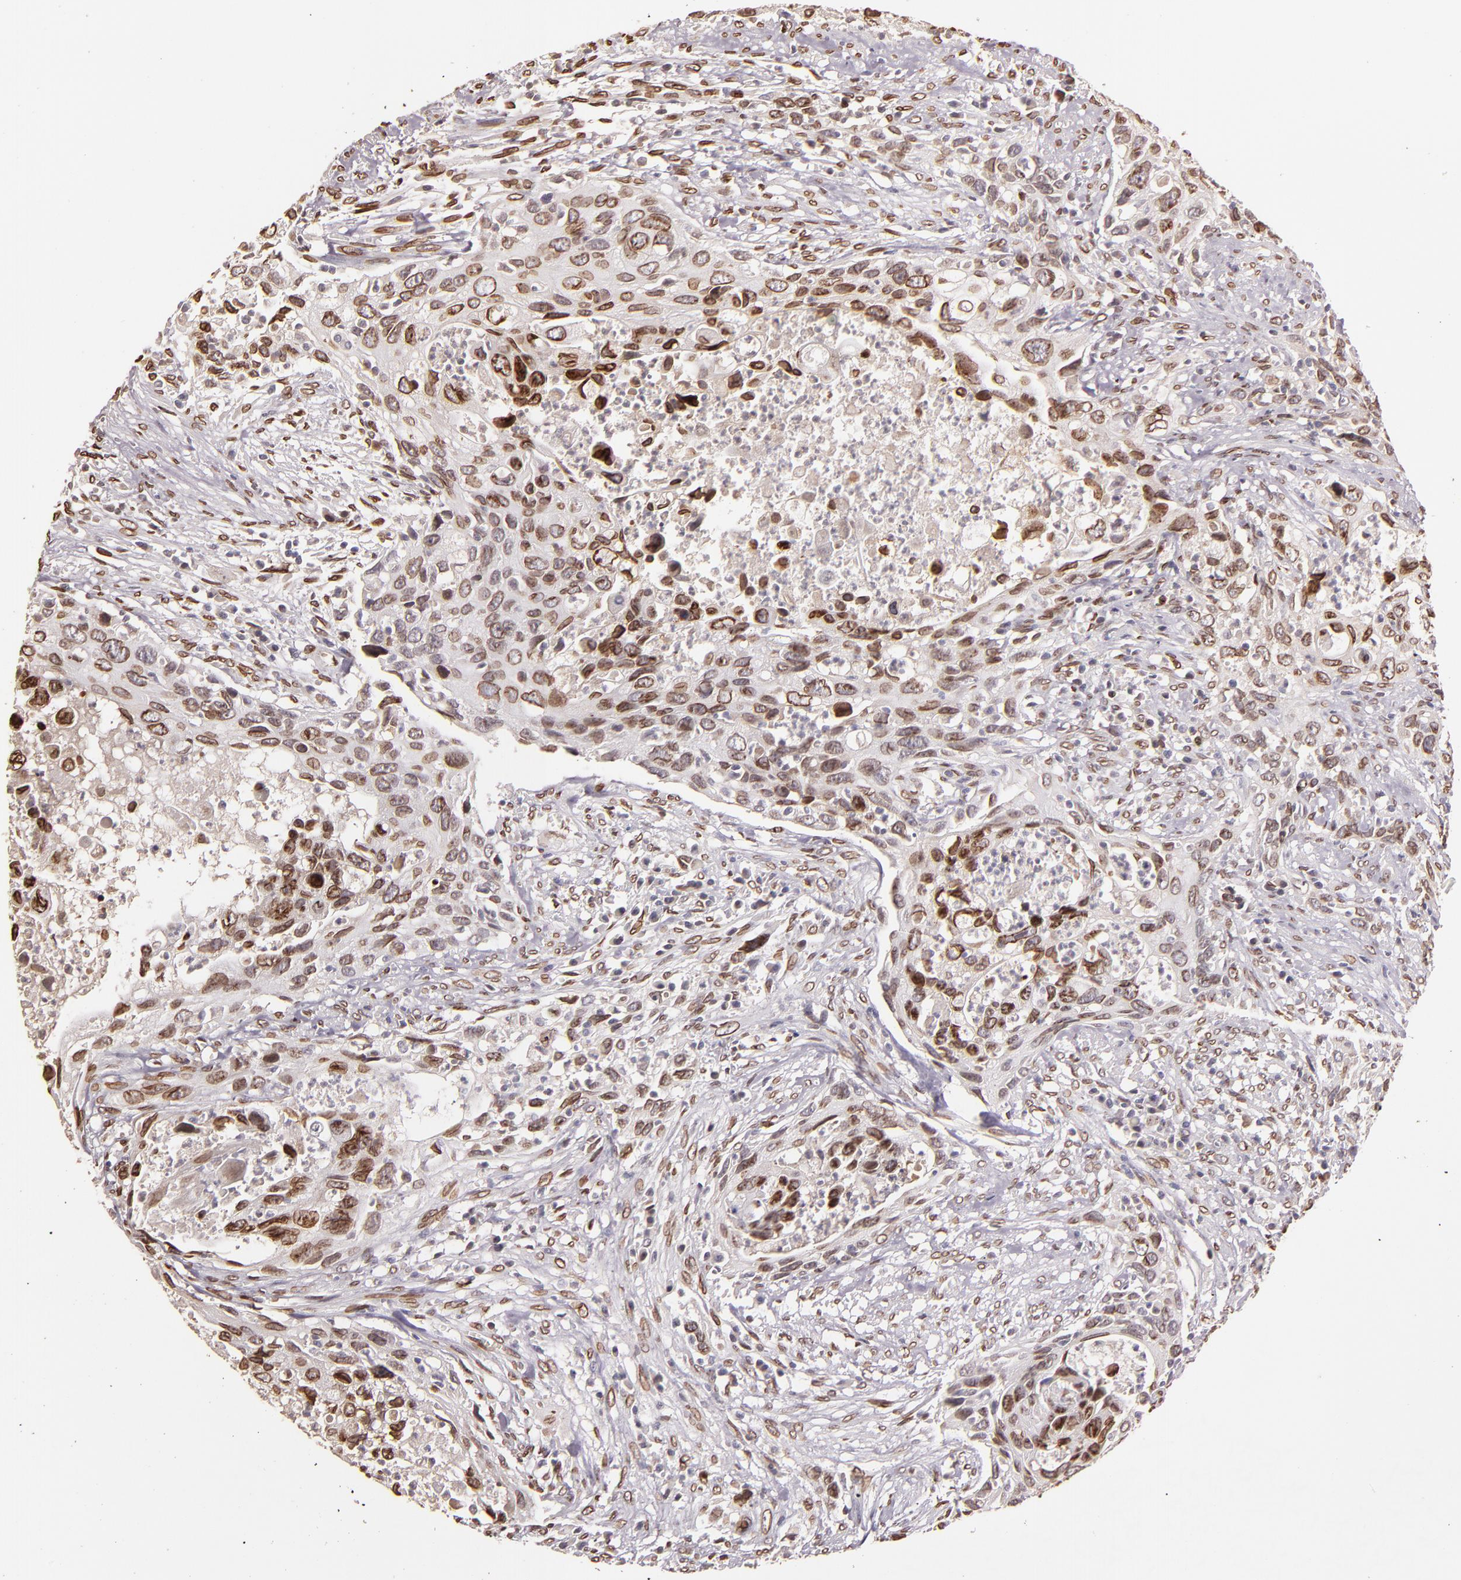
{"staining": {"intensity": "moderate", "quantity": ">75%", "location": "cytoplasmic/membranous,nuclear"}, "tissue": "urothelial cancer", "cell_type": "Tumor cells", "image_type": "cancer", "snomed": [{"axis": "morphology", "description": "Urothelial carcinoma, High grade"}, {"axis": "topography", "description": "Urinary bladder"}], "caption": "Protein expression analysis of human urothelial cancer reveals moderate cytoplasmic/membranous and nuclear expression in about >75% of tumor cells.", "gene": "PUM3", "patient": {"sex": "male", "age": 71}}